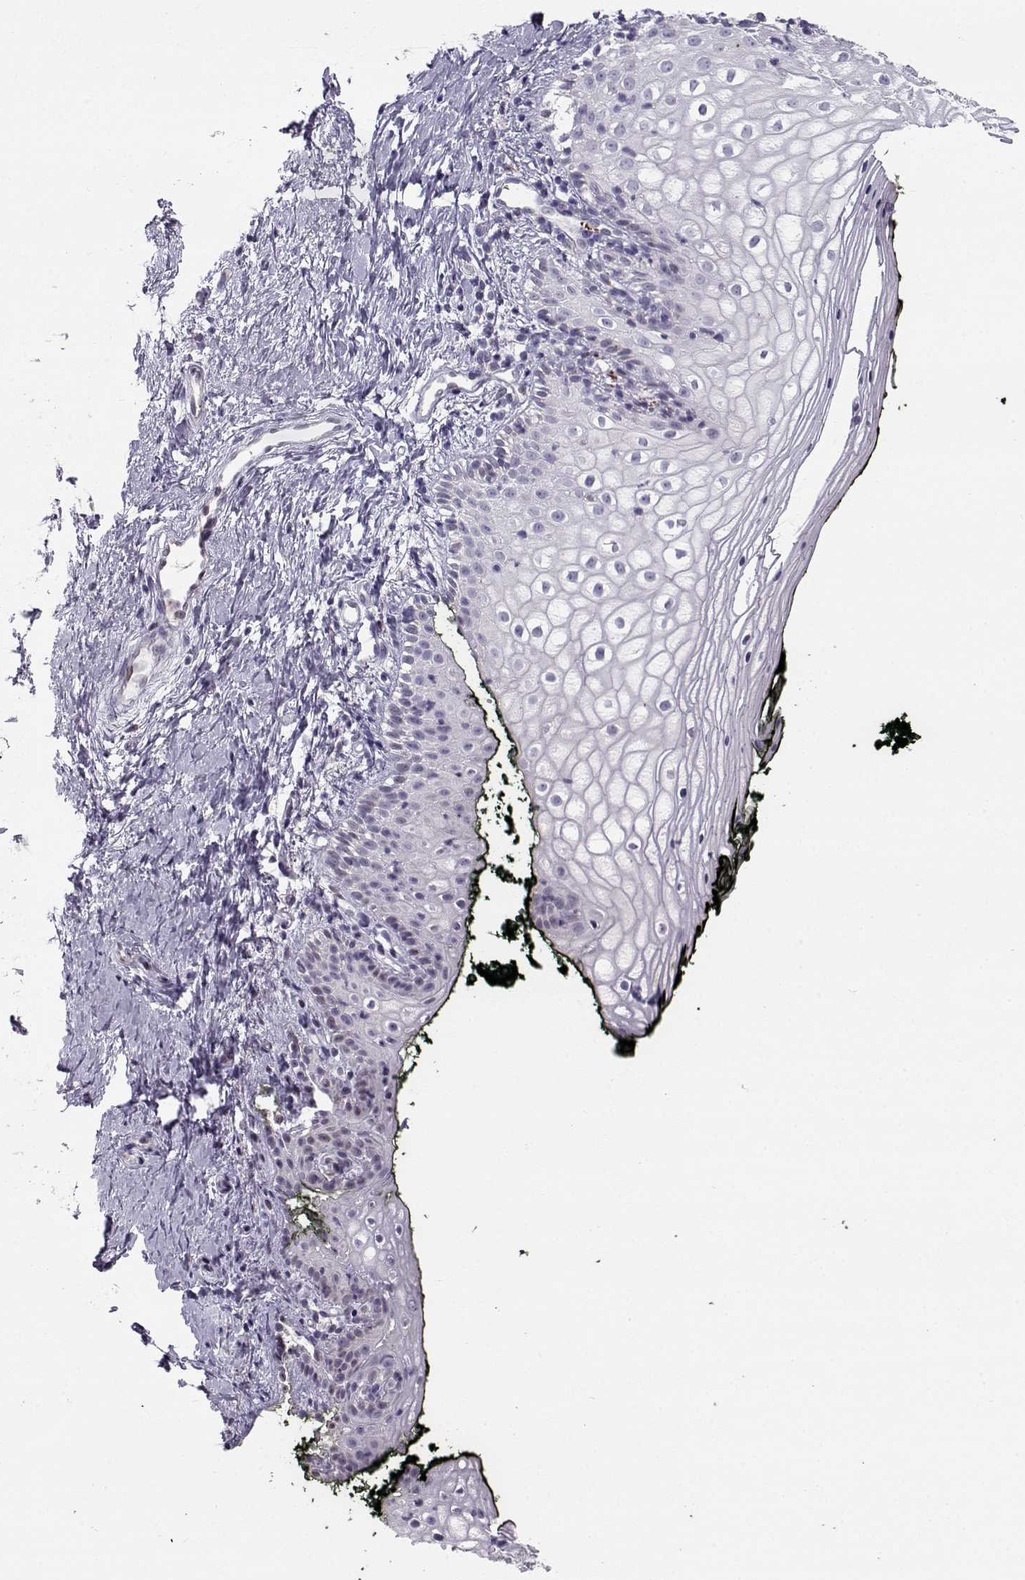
{"staining": {"intensity": "negative", "quantity": "none", "location": "none"}, "tissue": "vagina", "cell_type": "Squamous epithelial cells", "image_type": "normal", "snomed": [{"axis": "morphology", "description": "Normal tissue, NOS"}, {"axis": "topography", "description": "Vagina"}], "caption": "Immunohistochemical staining of normal human vagina reveals no significant staining in squamous epithelial cells.", "gene": "KLF17", "patient": {"sex": "female", "age": 47}}